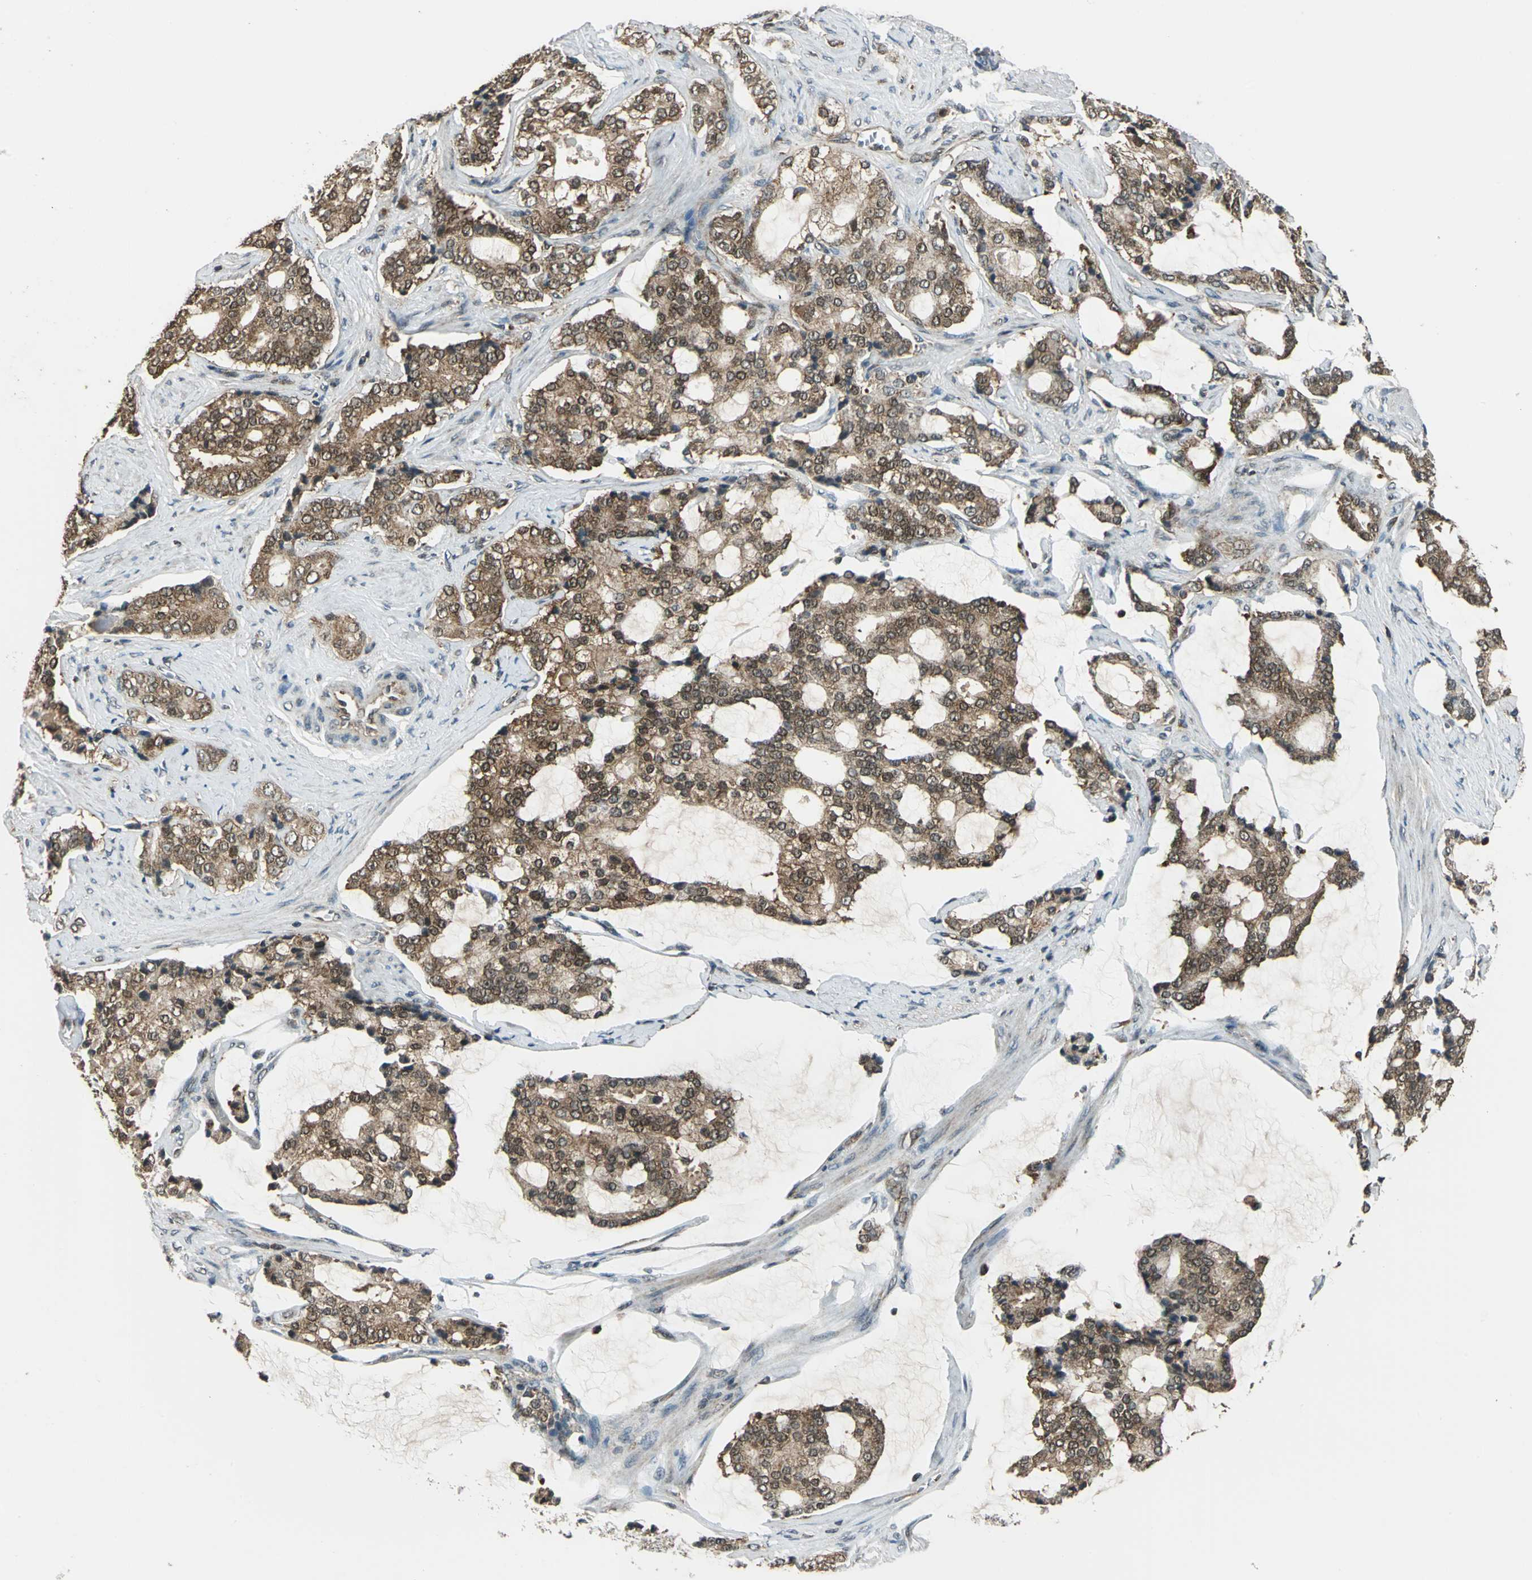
{"staining": {"intensity": "moderate", "quantity": ">75%", "location": "cytoplasmic/membranous,nuclear"}, "tissue": "prostate cancer", "cell_type": "Tumor cells", "image_type": "cancer", "snomed": [{"axis": "morphology", "description": "Adenocarcinoma, Low grade"}, {"axis": "topography", "description": "Prostate"}], "caption": "This histopathology image displays prostate cancer stained with immunohistochemistry (IHC) to label a protein in brown. The cytoplasmic/membranous and nuclear of tumor cells show moderate positivity for the protein. Nuclei are counter-stained blue.", "gene": "NUDT2", "patient": {"sex": "male", "age": 58}}